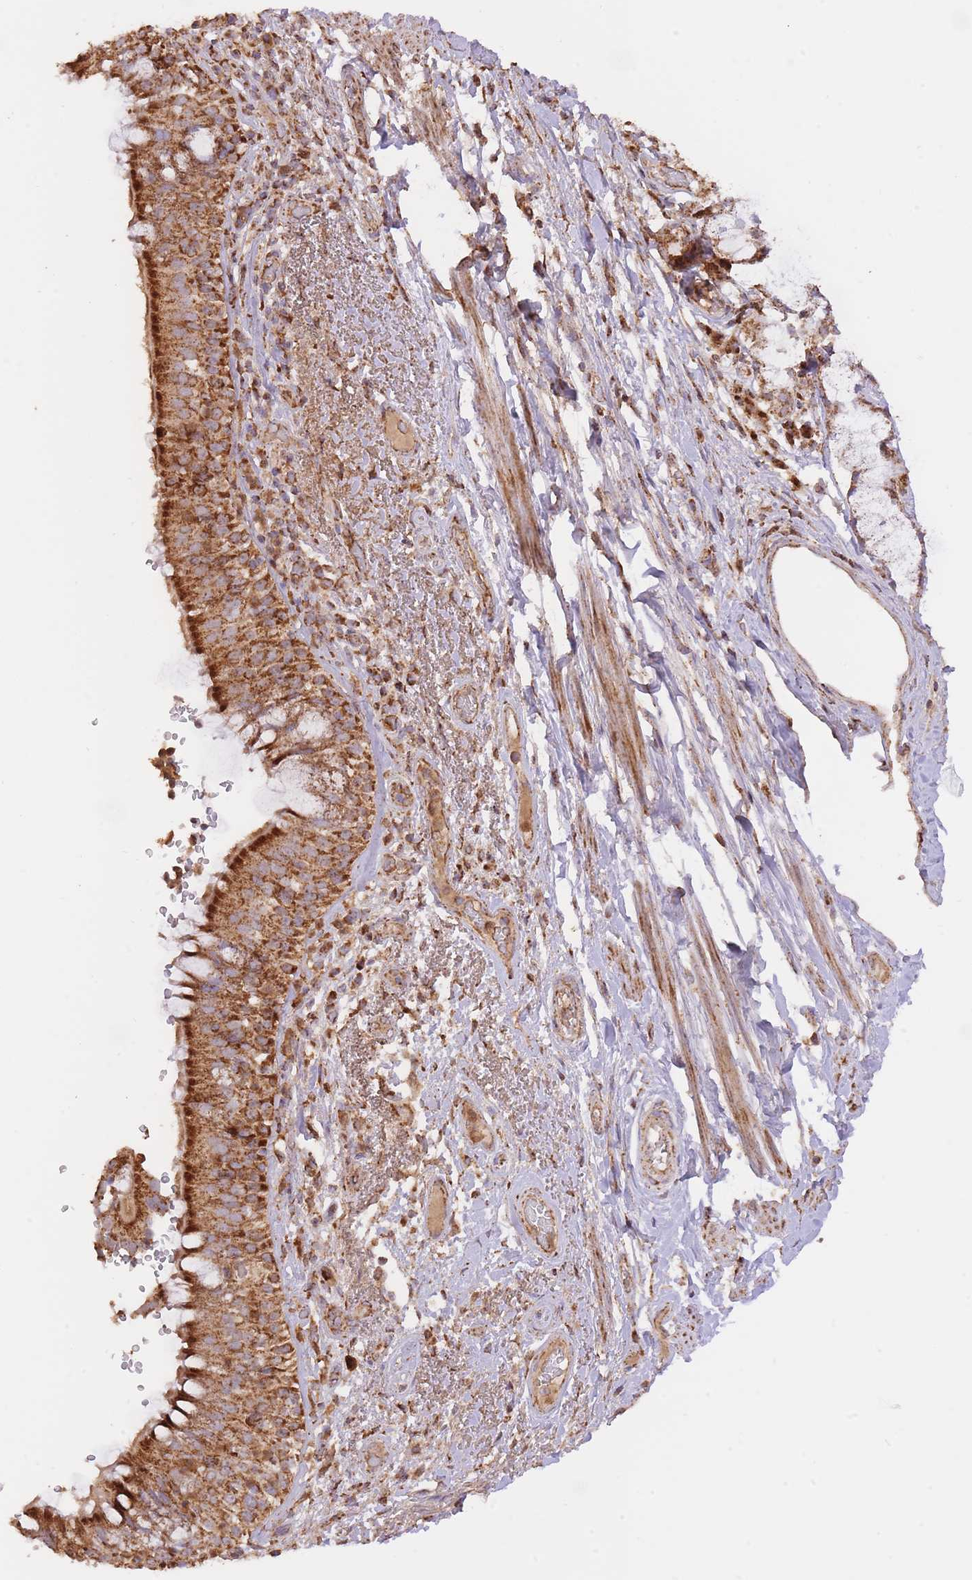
{"staining": {"intensity": "strong", "quantity": ">75%", "location": "cytoplasmic/membranous"}, "tissue": "bronchus", "cell_type": "Respiratory epithelial cells", "image_type": "normal", "snomed": [{"axis": "morphology", "description": "Normal tissue, NOS"}, {"axis": "topography", "description": "Cartilage tissue"}, {"axis": "topography", "description": "Bronchus"}], "caption": "Protein analysis of benign bronchus shows strong cytoplasmic/membranous expression in about >75% of respiratory epithelial cells. The staining is performed using DAB (3,3'-diaminobenzidine) brown chromogen to label protein expression. The nuclei are counter-stained blue using hematoxylin.", "gene": "PREP", "patient": {"sex": "male", "age": 63}}